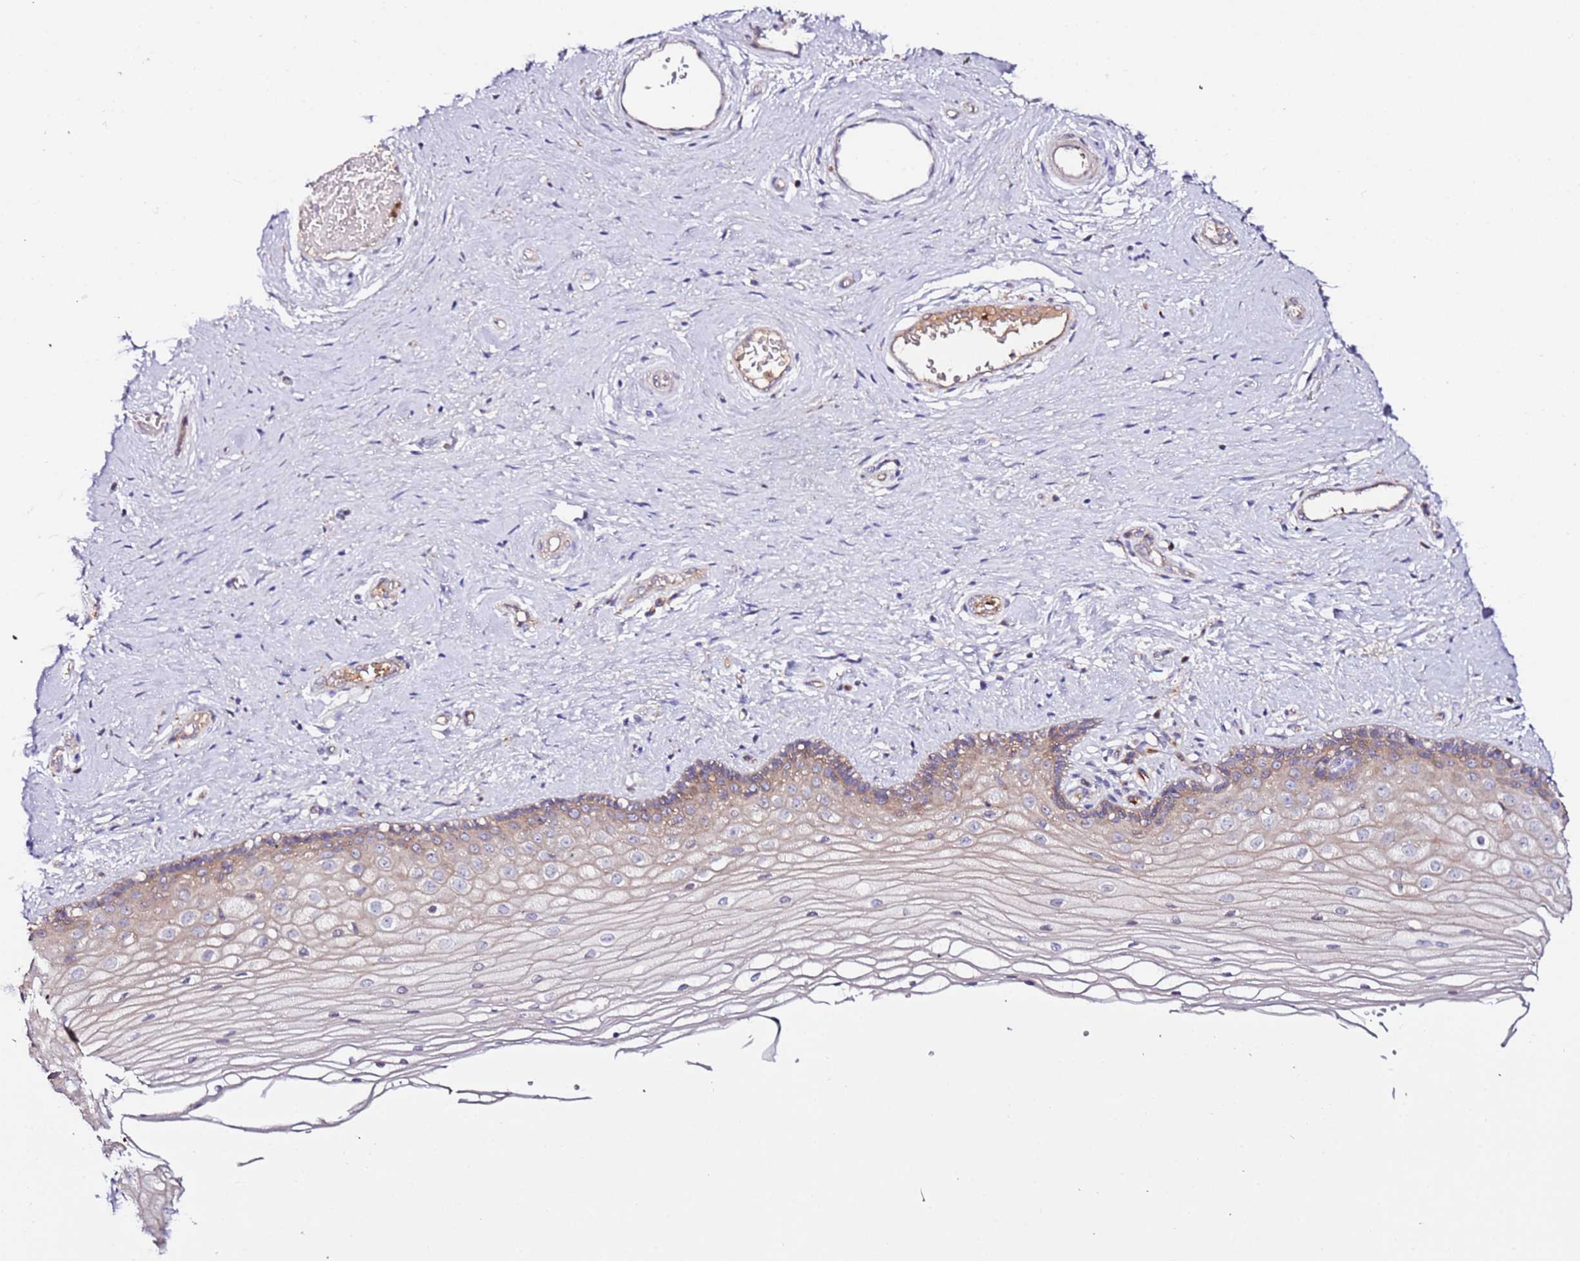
{"staining": {"intensity": "weak", "quantity": "25%-75%", "location": "cytoplasmic/membranous"}, "tissue": "vagina", "cell_type": "Squamous epithelial cells", "image_type": "normal", "snomed": [{"axis": "morphology", "description": "Normal tissue, NOS"}, {"axis": "topography", "description": "Vagina"}], "caption": "Vagina stained with a brown dye reveals weak cytoplasmic/membranous positive staining in approximately 25%-75% of squamous epithelial cells.", "gene": "FLVCR1", "patient": {"sex": "female", "age": 46}}